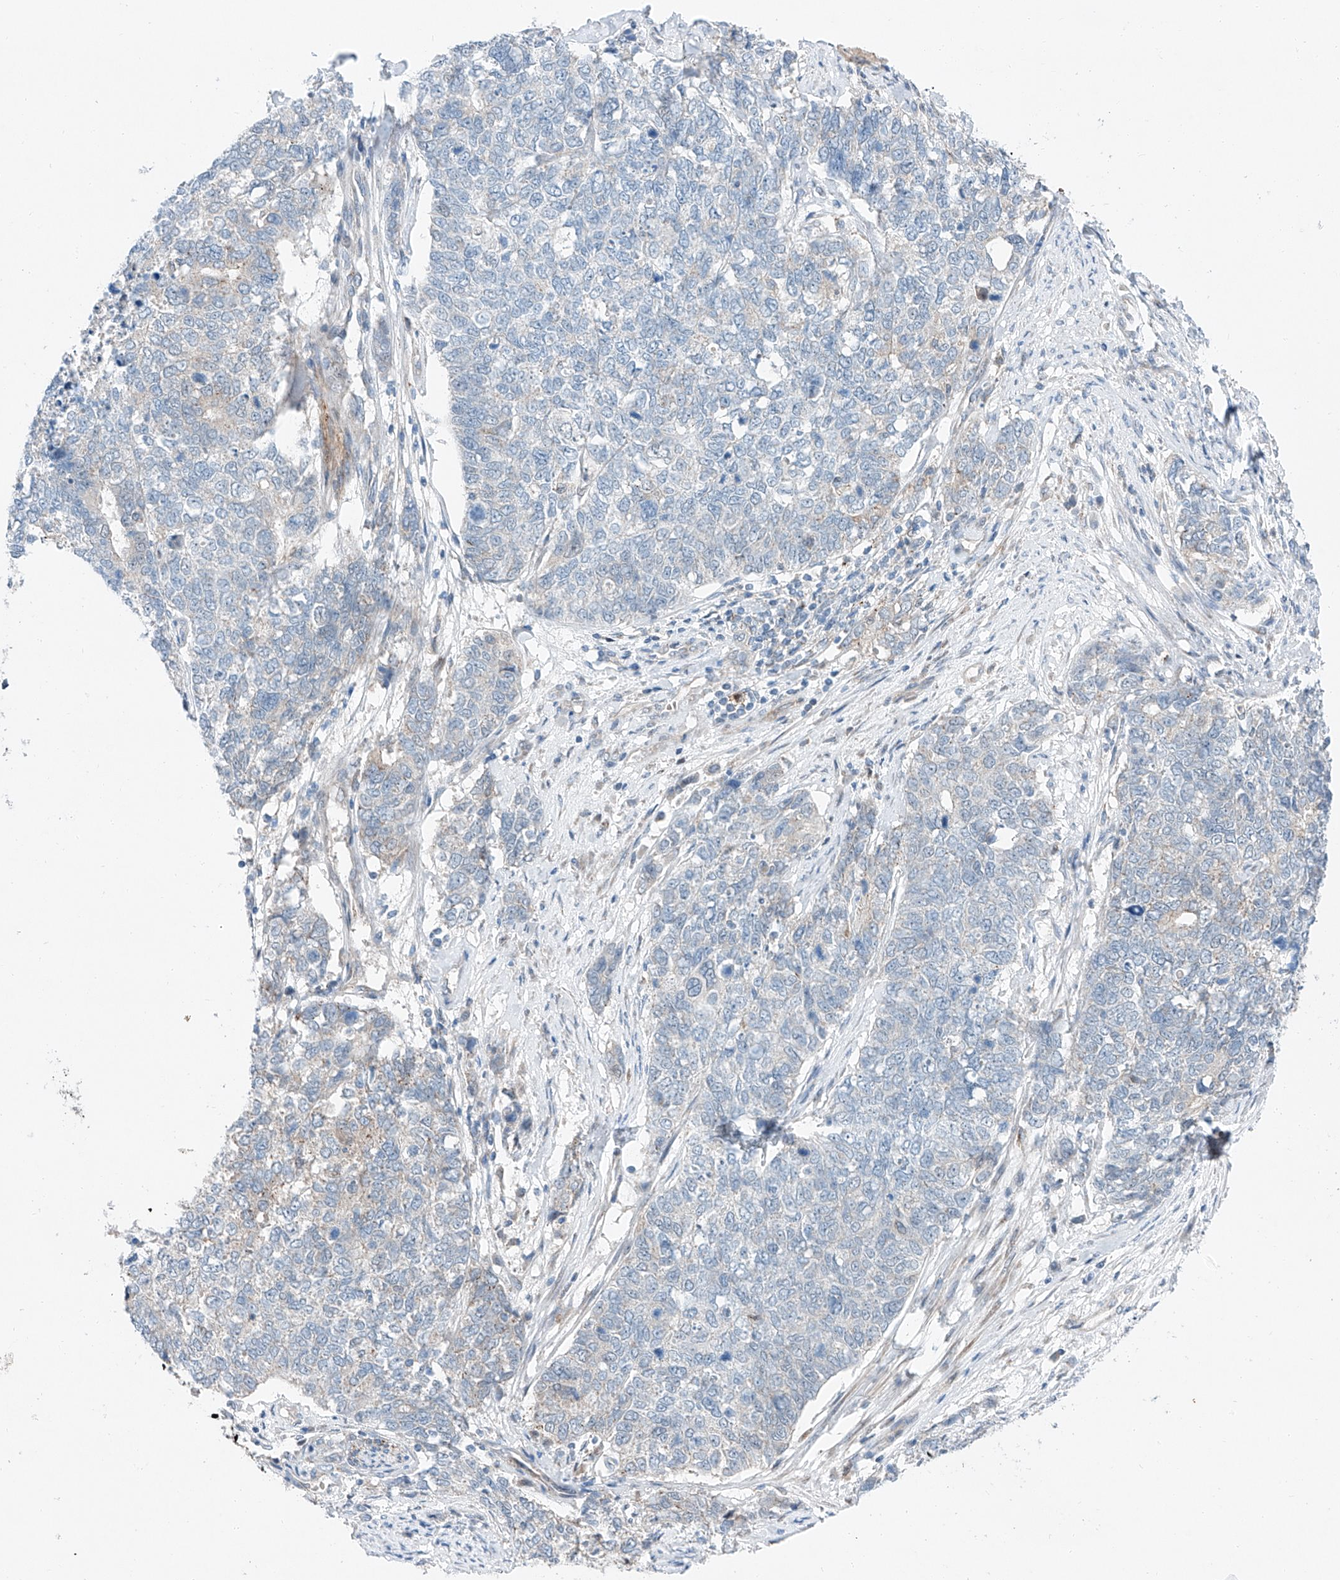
{"staining": {"intensity": "negative", "quantity": "none", "location": "none"}, "tissue": "cervical cancer", "cell_type": "Tumor cells", "image_type": "cancer", "snomed": [{"axis": "morphology", "description": "Squamous cell carcinoma, NOS"}, {"axis": "topography", "description": "Cervix"}], "caption": "High power microscopy histopathology image of an immunohistochemistry photomicrograph of cervical squamous cell carcinoma, revealing no significant expression in tumor cells. (DAB immunohistochemistry (IHC) visualized using brightfield microscopy, high magnification).", "gene": "CLDND1", "patient": {"sex": "female", "age": 63}}